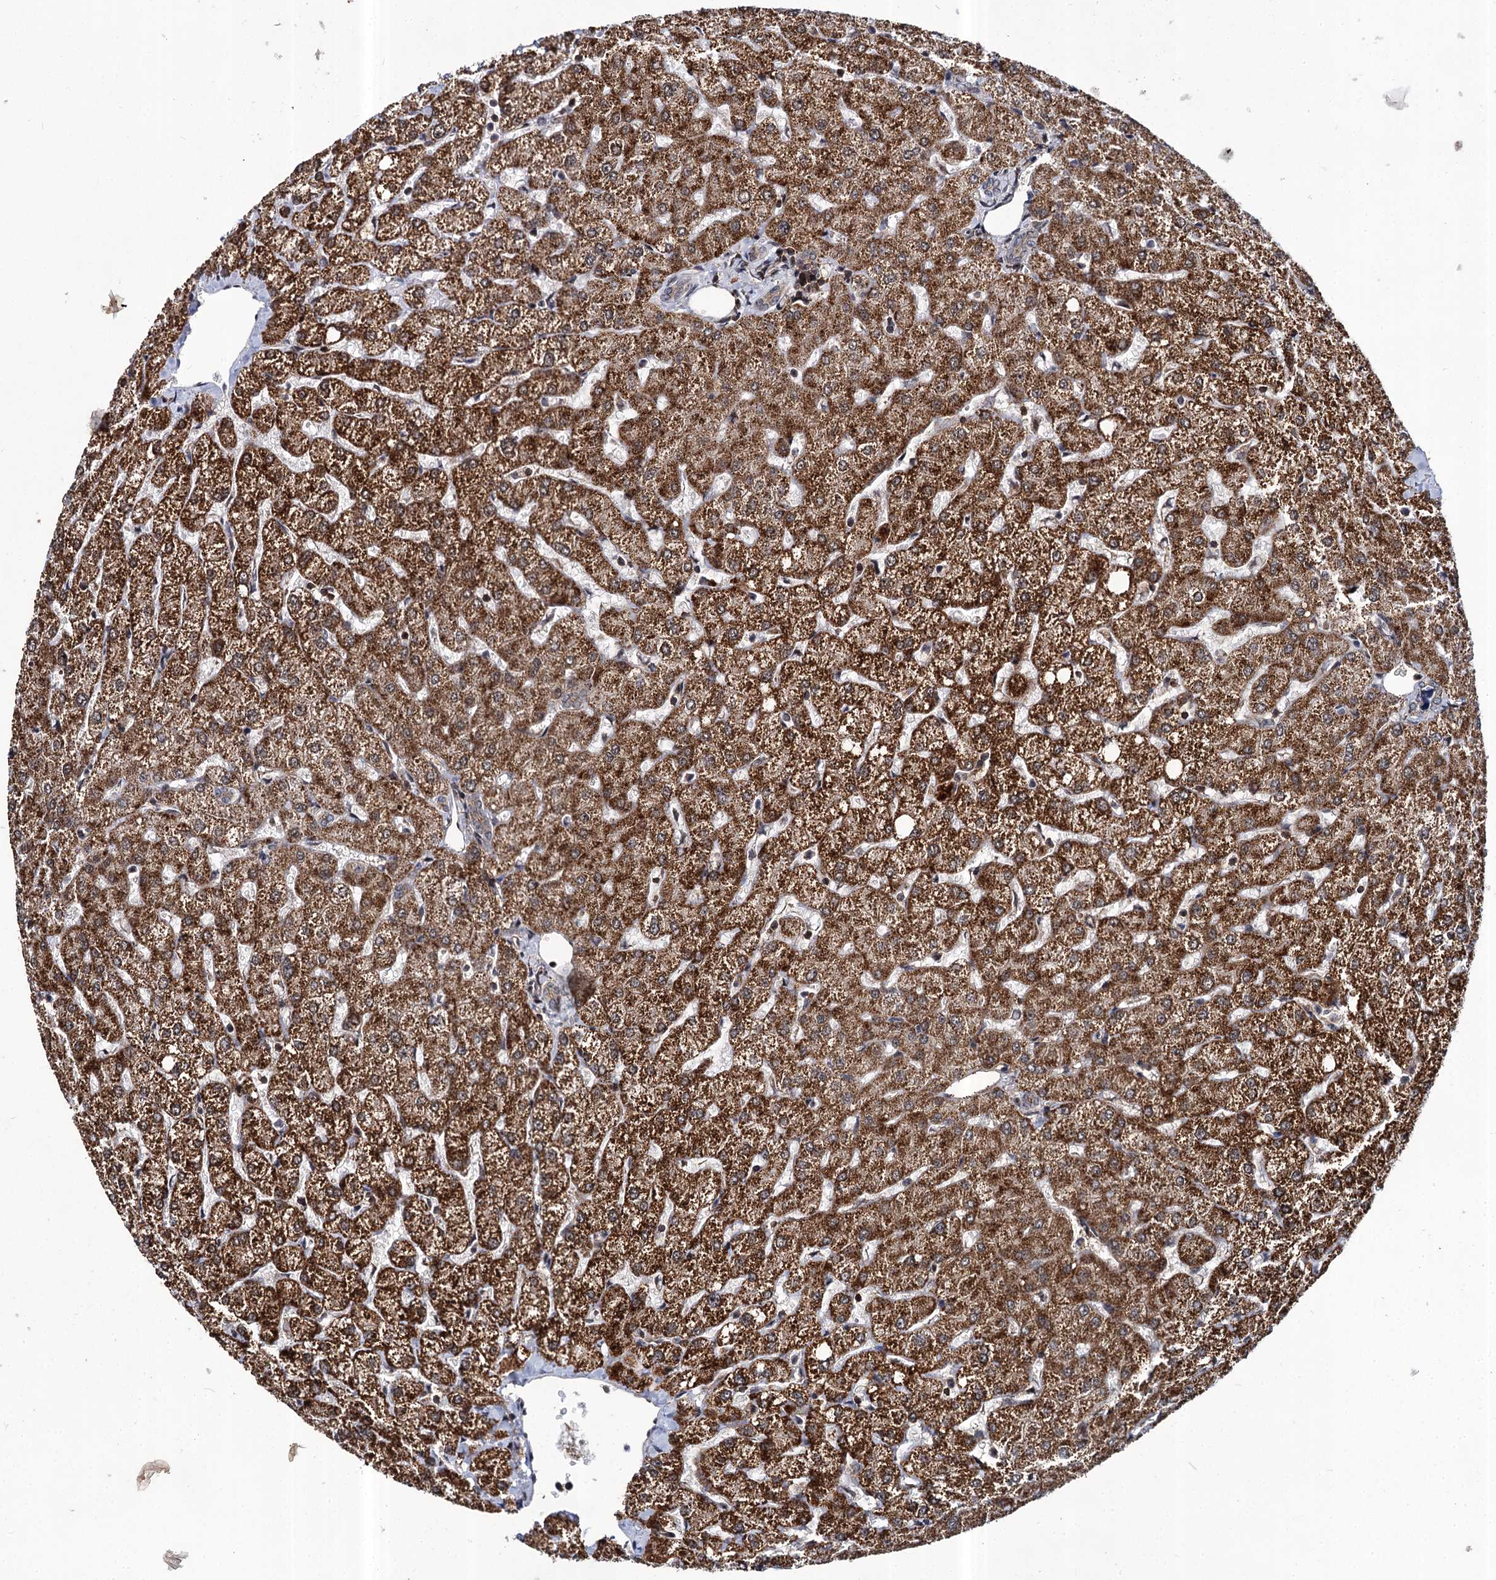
{"staining": {"intensity": "weak", "quantity": "25%-75%", "location": "cytoplasmic/membranous"}, "tissue": "liver", "cell_type": "Cholangiocytes", "image_type": "normal", "snomed": [{"axis": "morphology", "description": "Normal tissue, NOS"}, {"axis": "topography", "description": "Liver"}], "caption": "This histopathology image demonstrates benign liver stained with IHC to label a protein in brown. The cytoplasmic/membranous of cholangiocytes show weak positivity for the protein. Nuclei are counter-stained blue.", "gene": "ABLIM1", "patient": {"sex": "female", "age": 54}}